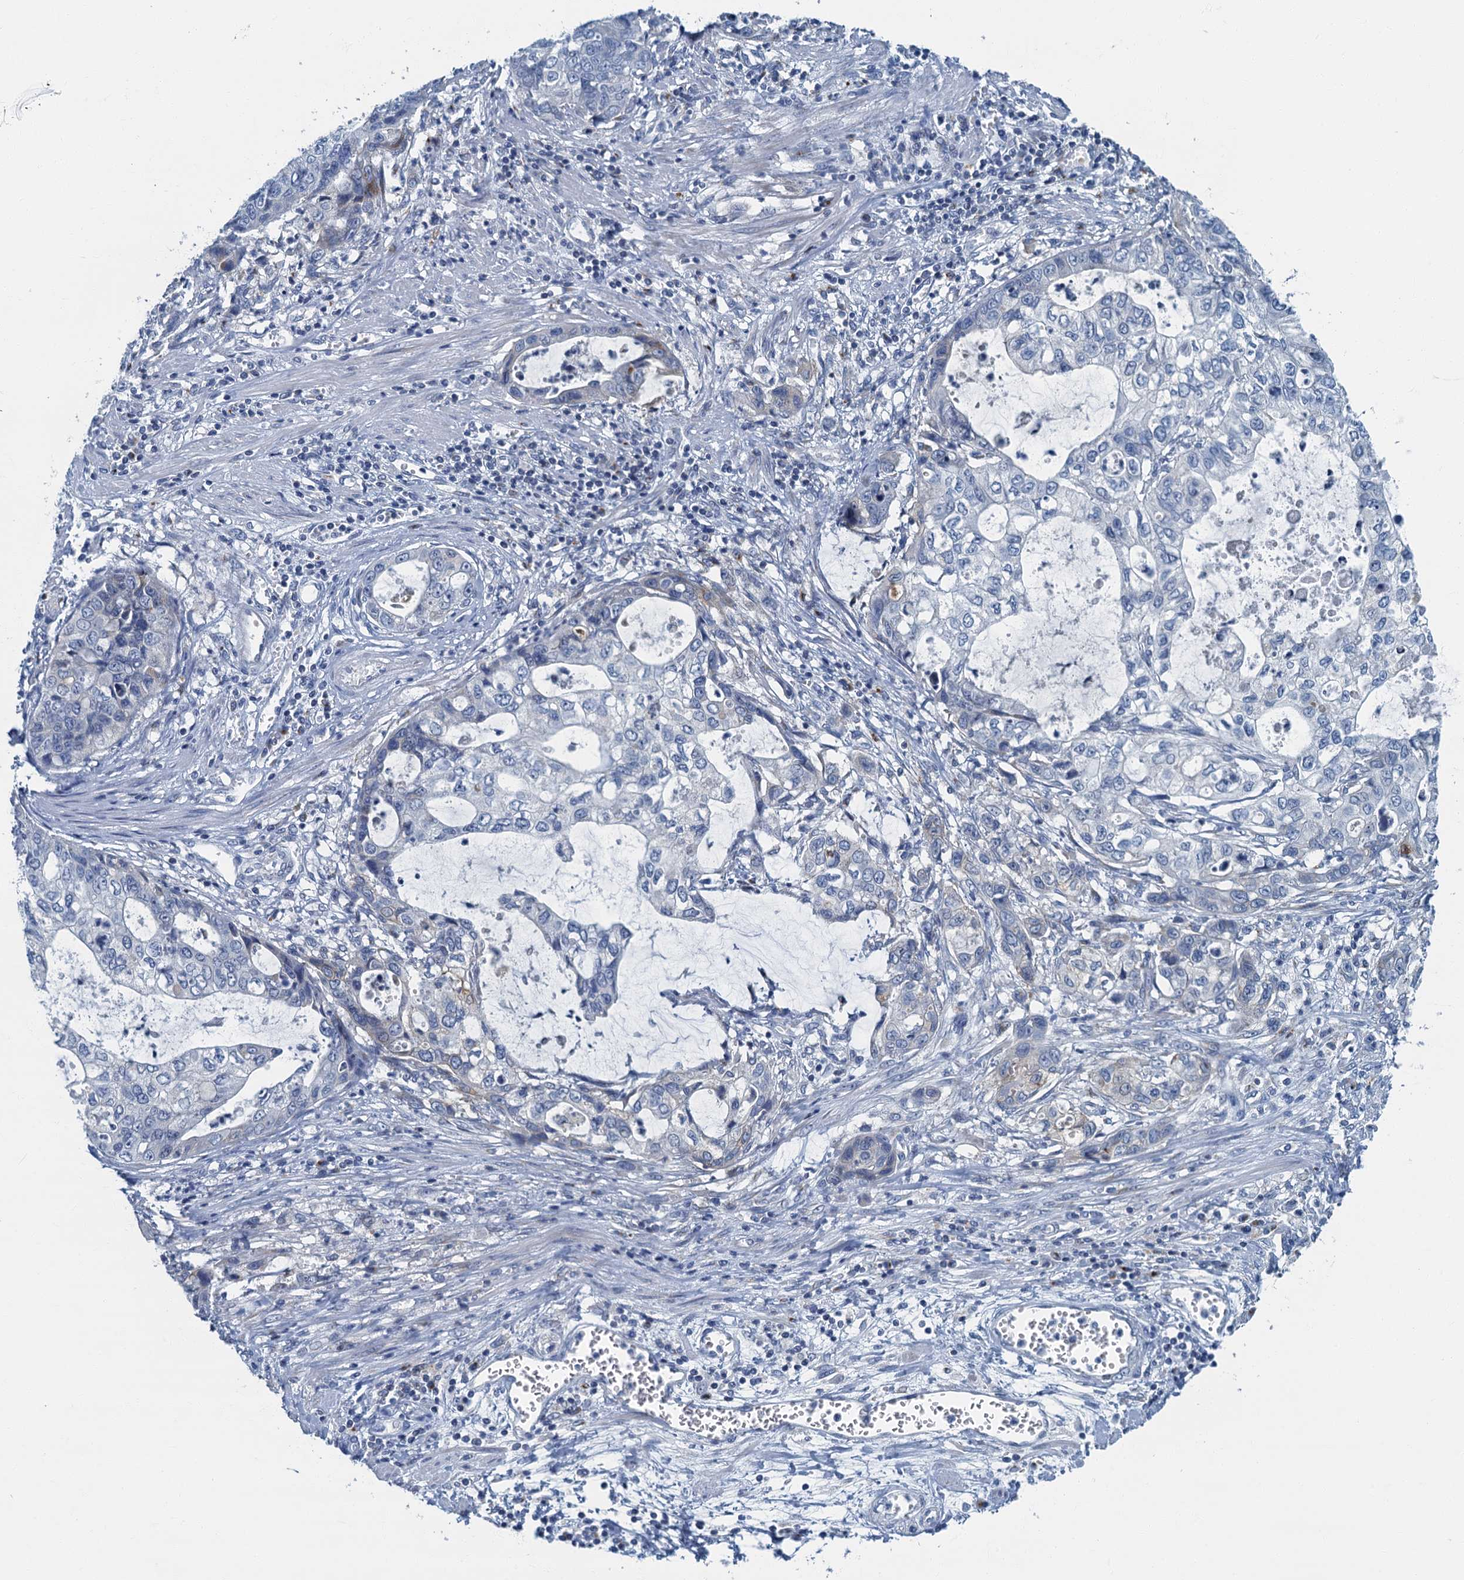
{"staining": {"intensity": "negative", "quantity": "none", "location": "none"}, "tissue": "stomach cancer", "cell_type": "Tumor cells", "image_type": "cancer", "snomed": [{"axis": "morphology", "description": "Adenocarcinoma, NOS"}, {"axis": "topography", "description": "Stomach, upper"}], "caption": "There is no significant positivity in tumor cells of stomach cancer (adenocarcinoma).", "gene": "LYPD3", "patient": {"sex": "female", "age": 52}}